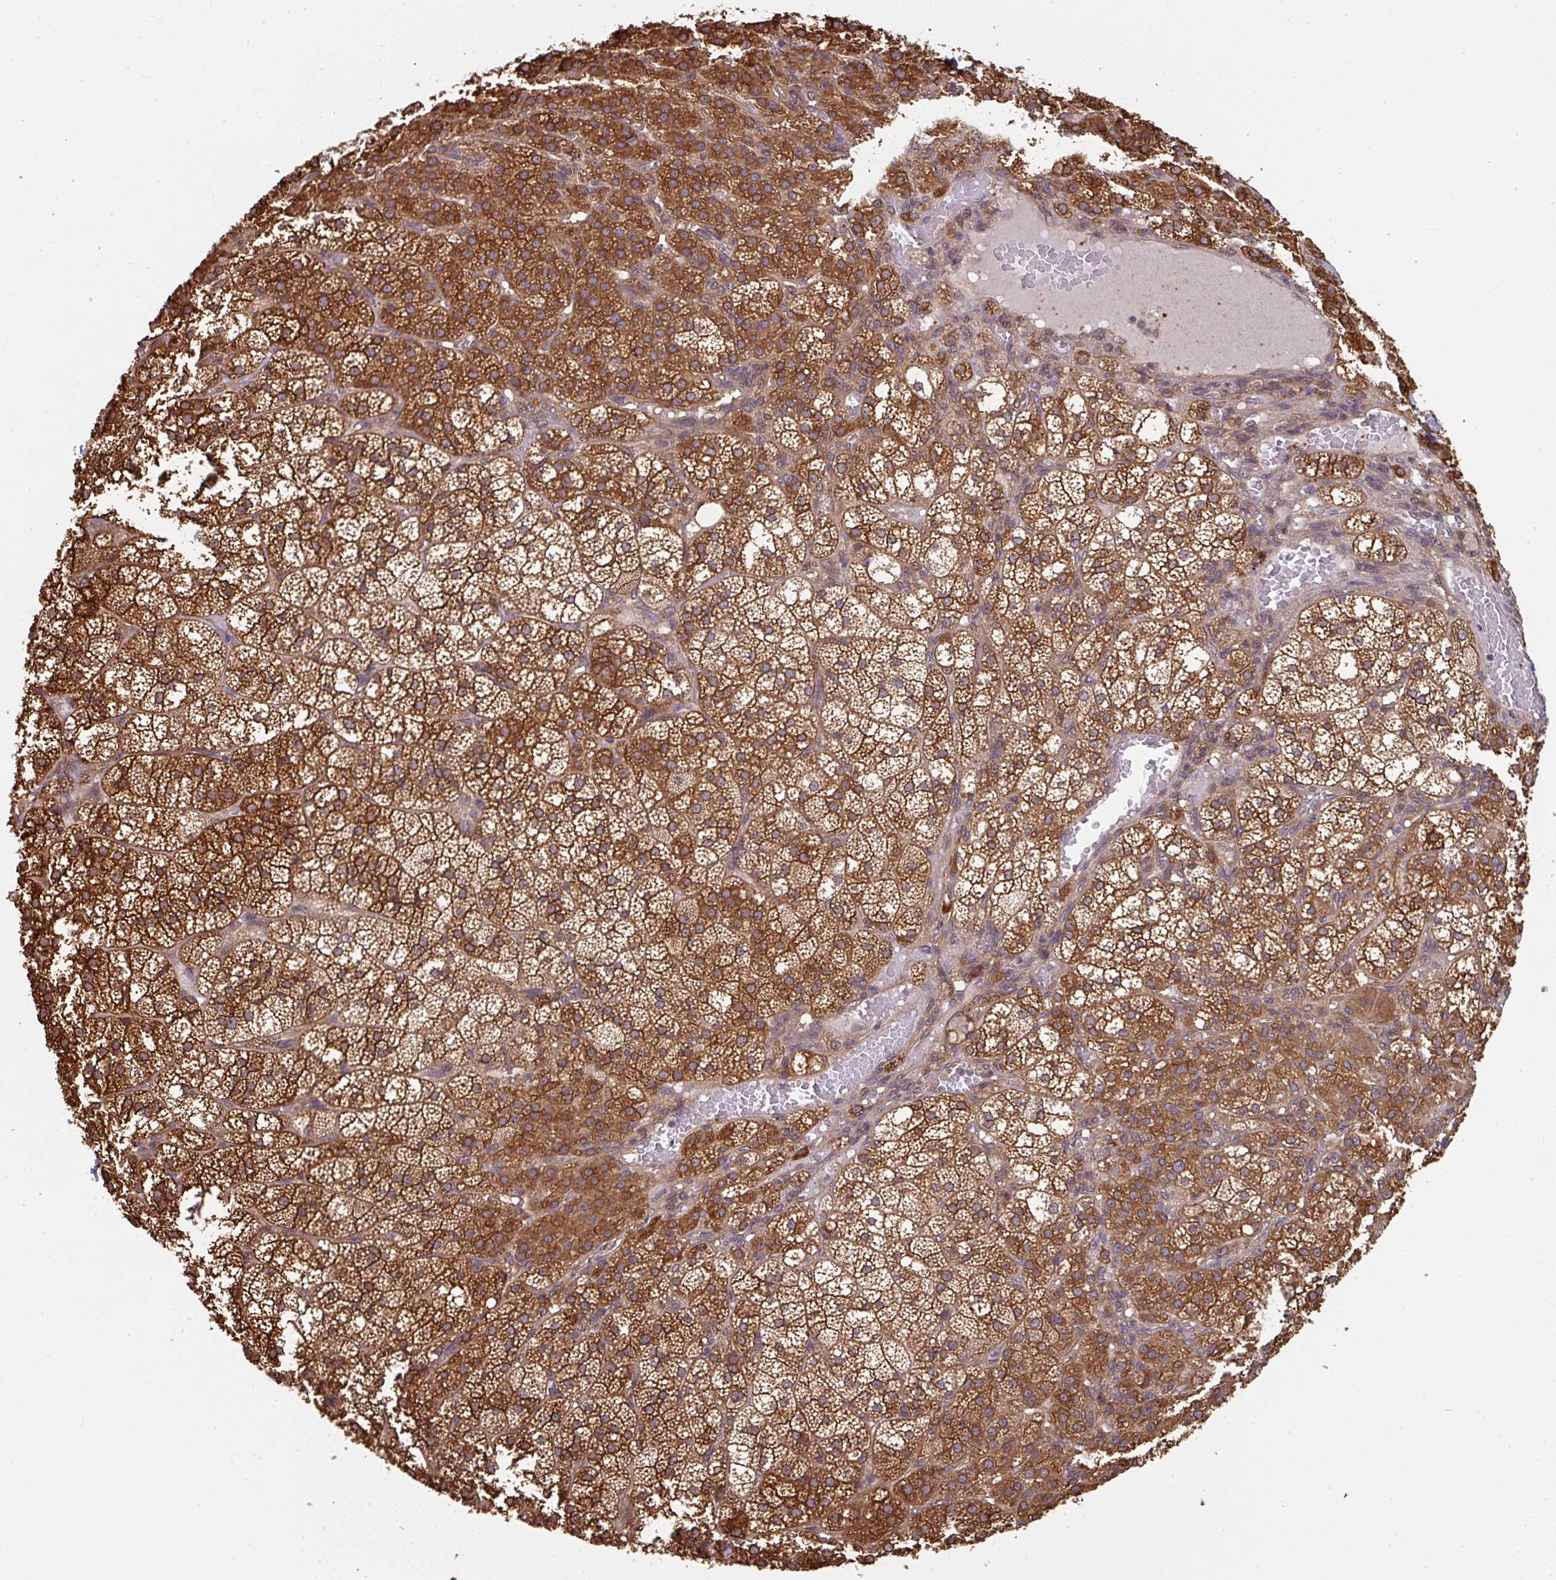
{"staining": {"intensity": "strong", "quantity": ">75%", "location": "cytoplasmic/membranous"}, "tissue": "adrenal gland", "cell_type": "Glandular cells", "image_type": "normal", "snomed": [{"axis": "morphology", "description": "Normal tissue, NOS"}, {"axis": "topography", "description": "Adrenal gland"}], "caption": "Immunohistochemistry photomicrograph of normal adrenal gland: human adrenal gland stained using IHC reveals high levels of strong protein expression localized specifically in the cytoplasmic/membranous of glandular cells, appearing as a cytoplasmic/membranous brown color.", "gene": "ST13", "patient": {"sex": "female", "age": 60}}